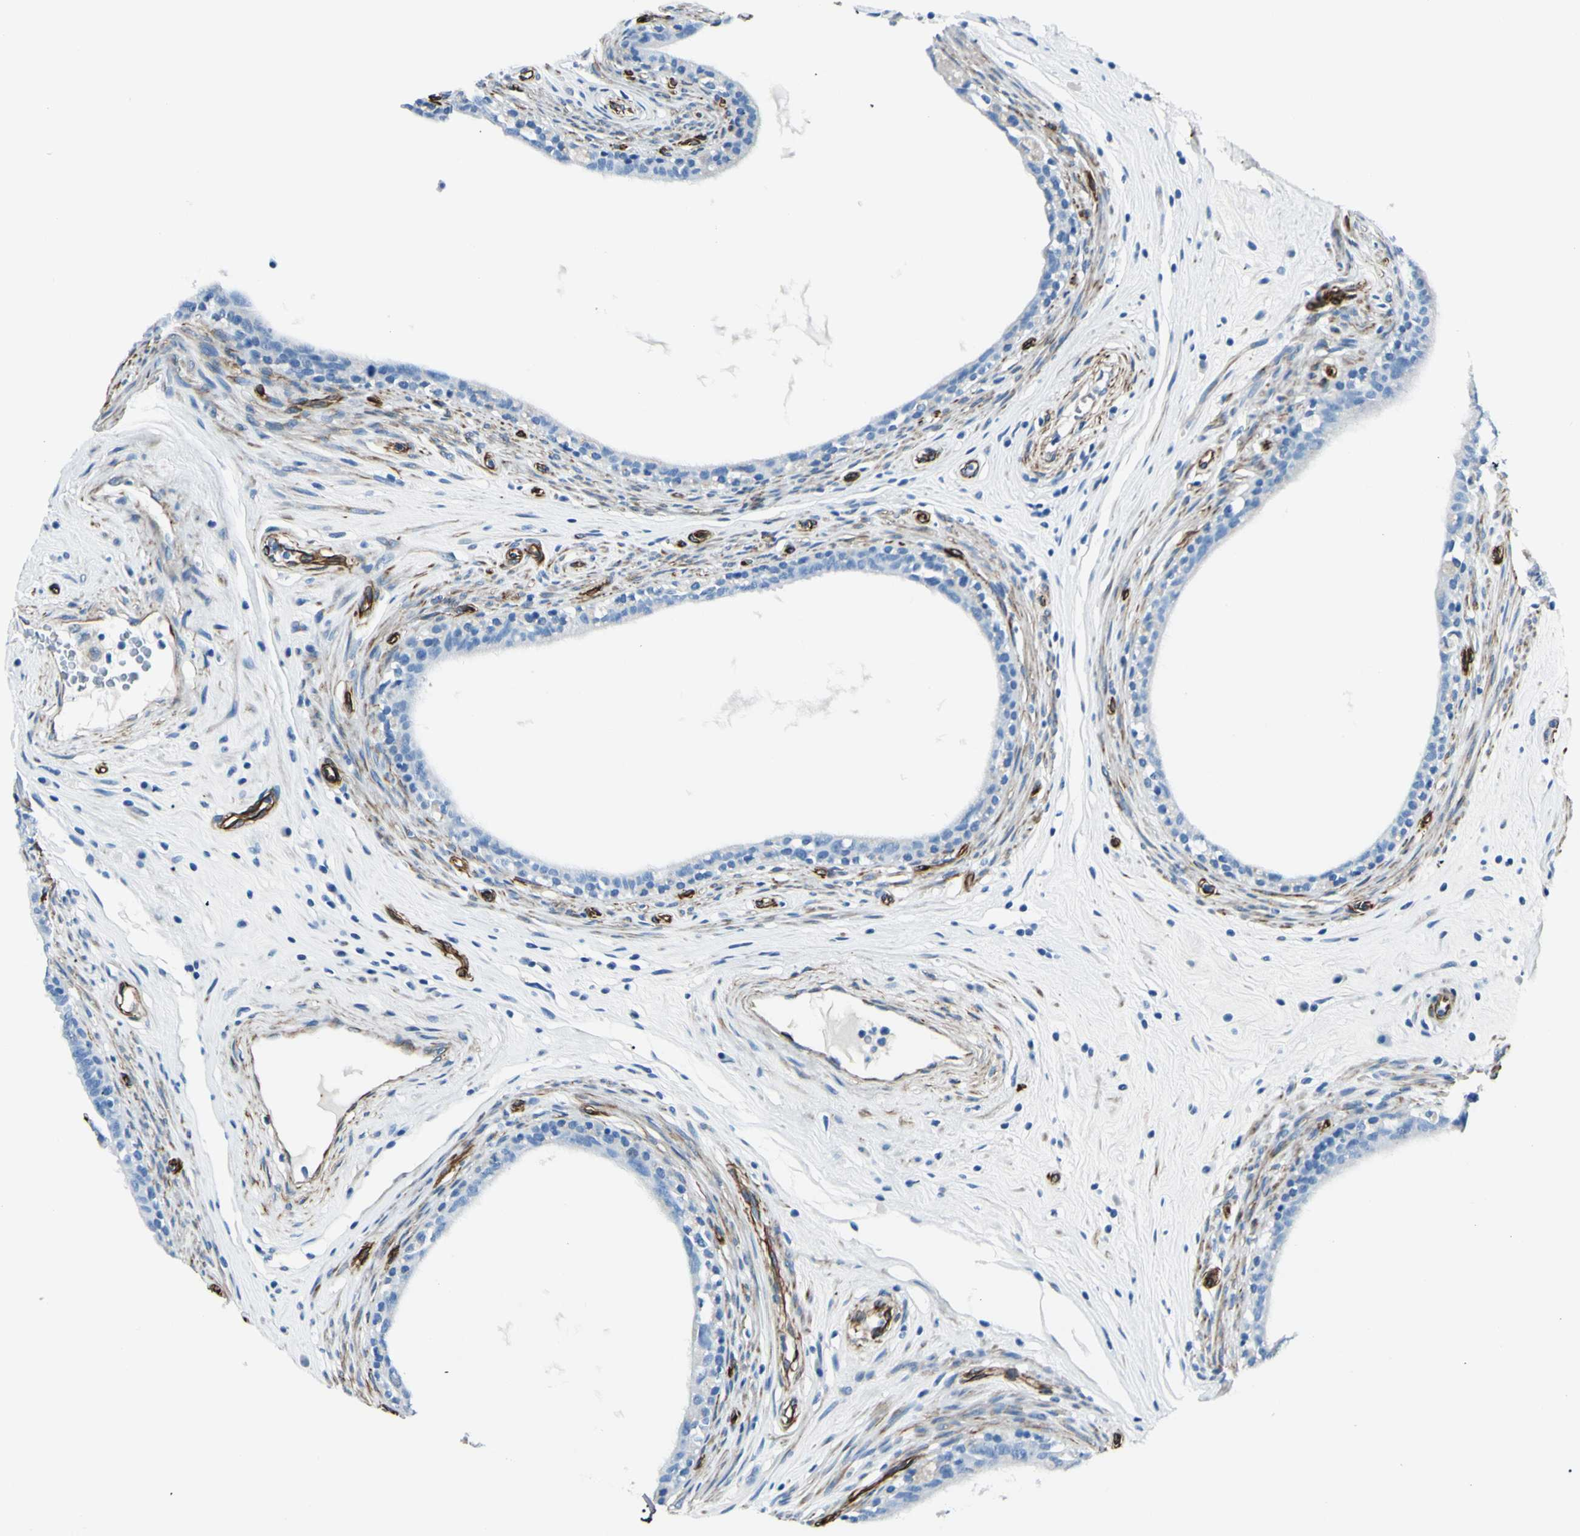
{"staining": {"intensity": "negative", "quantity": "none", "location": "none"}, "tissue": "epididymis", "cell_type": "Glandular cells", "image_type": "normal", "snomed": [{"axis": "morphology", "description": "Normal tissue, NOS"}, {"axis": "morphology", "description": "Inflammation, NOS"}, {"axis": "topography", "description": "Epididymis"}], "caption": "A histopathology image of human epididymis is negative for staining in glandular cells. (DAB (3,3'-diaminobenzidine) immunohistochemistry visualized using brightfield microscopy, high magnification).", "gene": "PTH2R", "patient": {"sex": "male", "age": 84}}